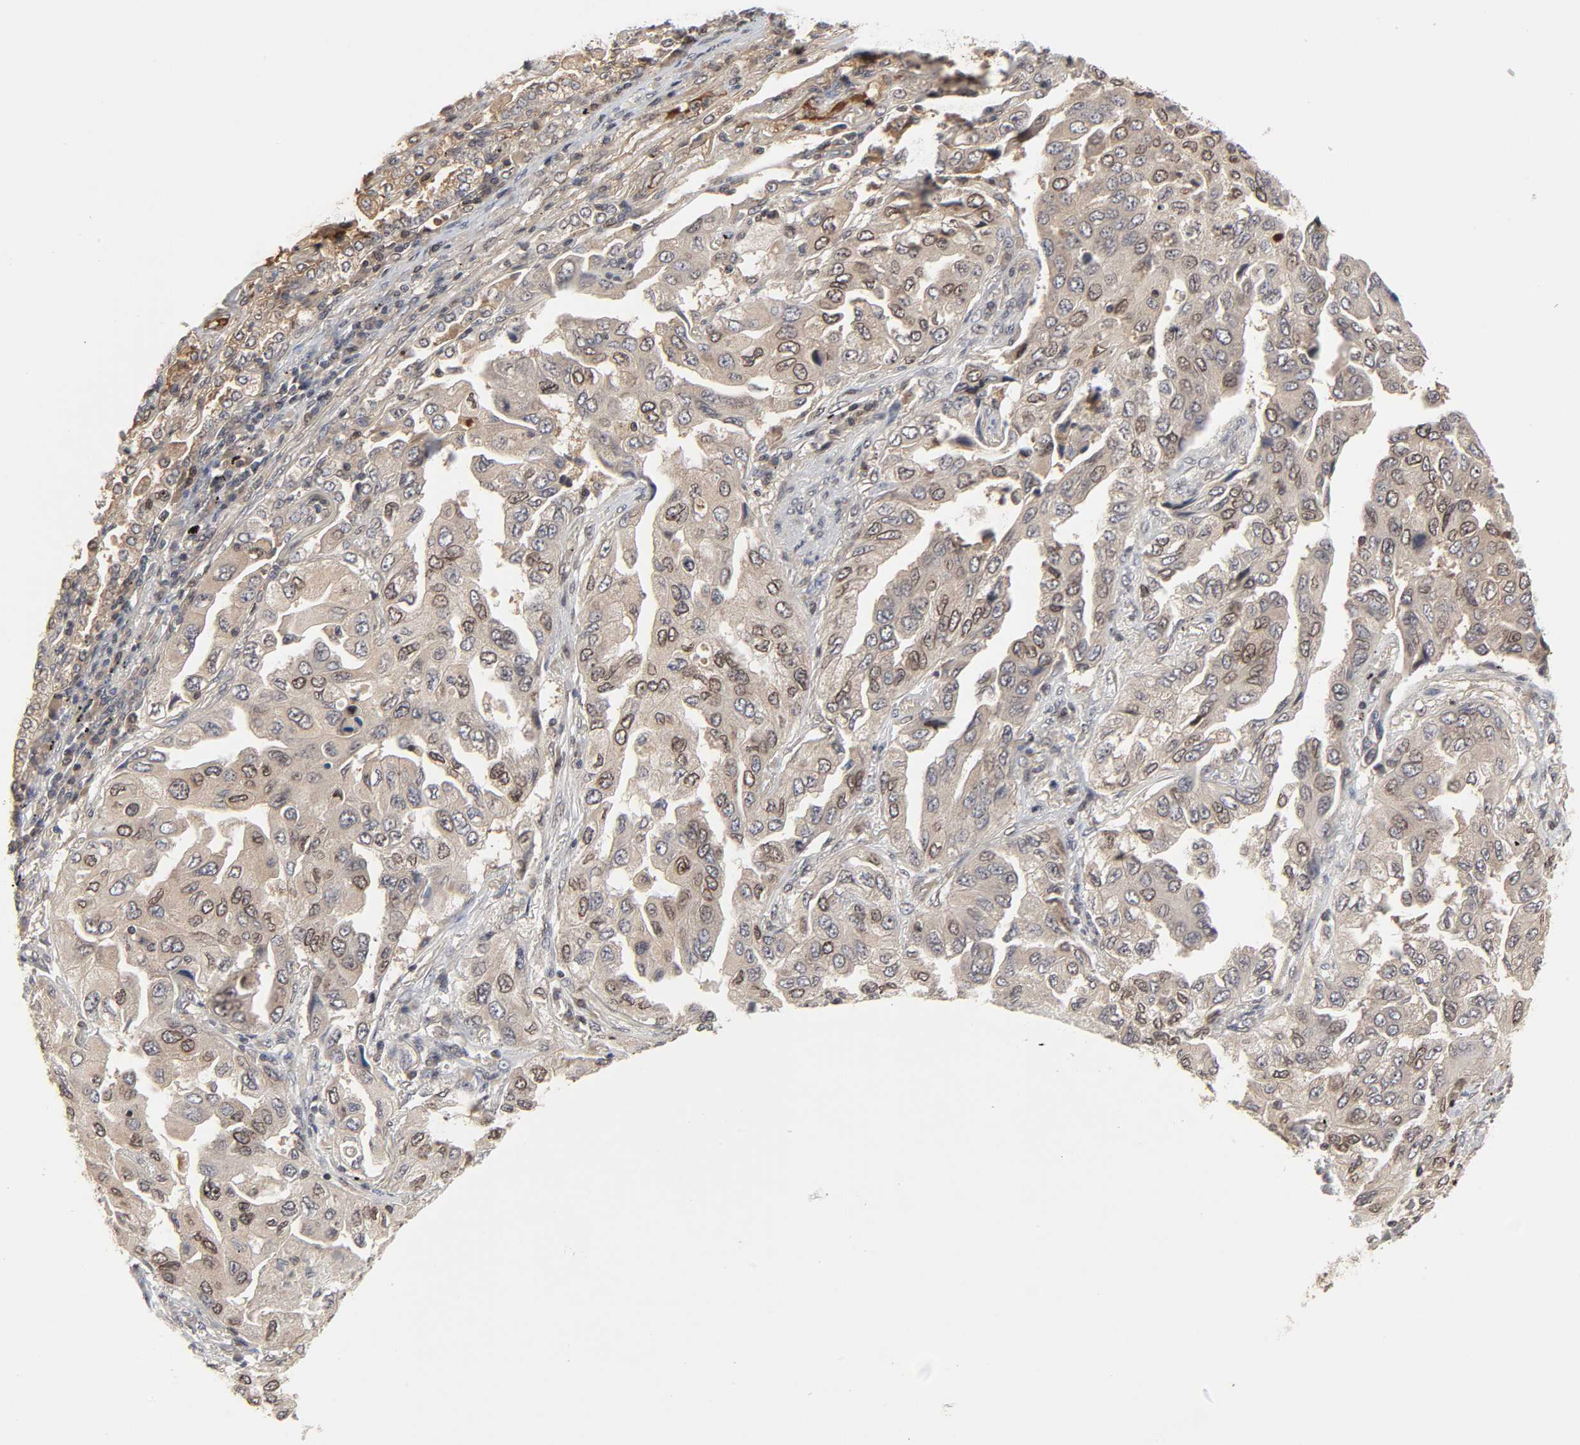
{"staining": {"intensity": "strong", "quantity": ">75%", "location": "cytoplasmic/membranous,nuclear"}, "tissue": "lung cancer", "cell_type": "Tumor cells", "image_type": "cancer", "snomed": [{"axis": "morphology", "description": "Adenocarcinoma, NOS"}, {"axis": "topography", "description": "Lung"}], "caption": "Human adenocarcinoma (lung) stained with a protein marker shows strong staining in tumor cells.", "gene": "CPN2", "patient": {"sex": "female", "age": 65}}